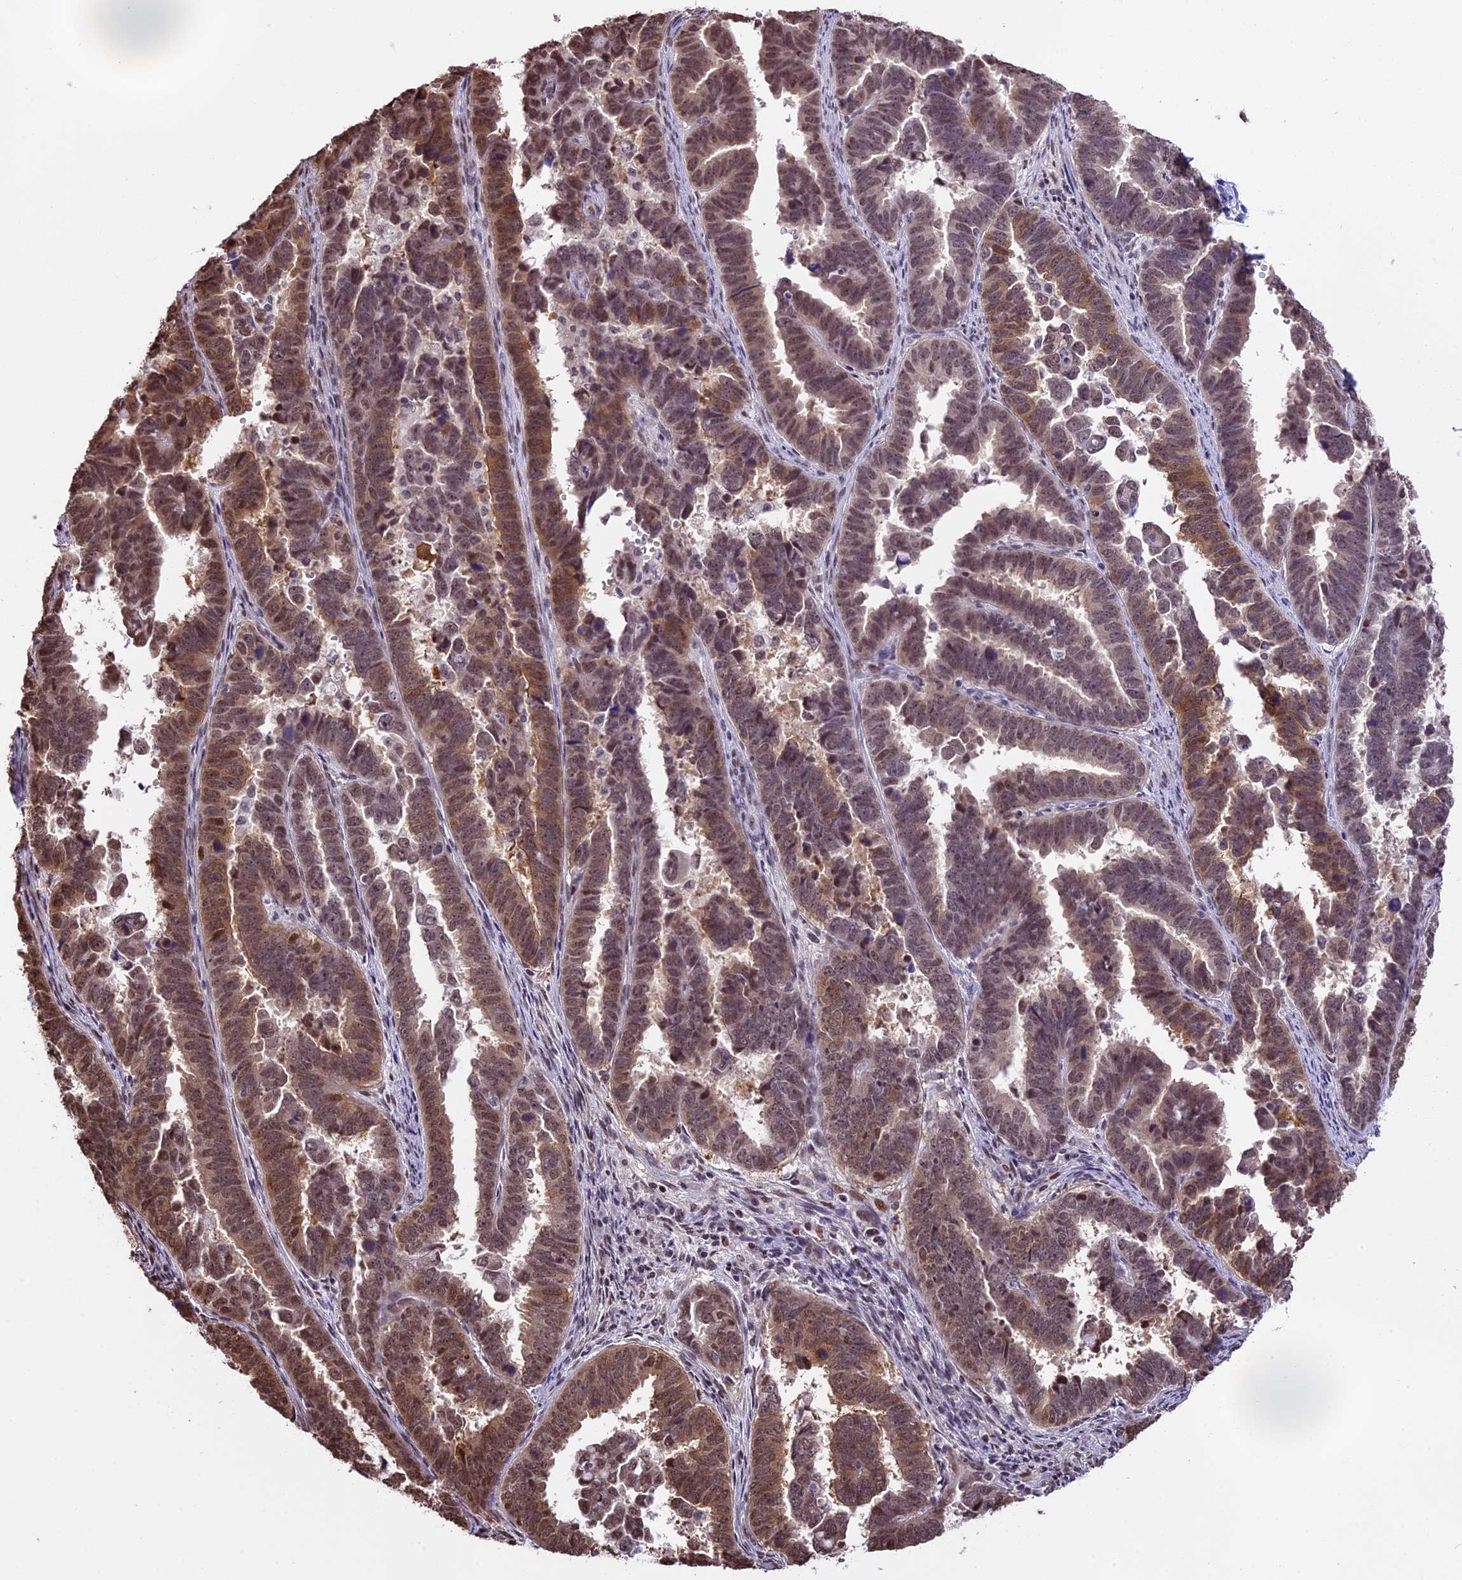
{"staining": {"intensity": "strong", "quantity": ">75%", "location": "cytoplasmic/membranous,nuclear"}, "tissue": "endometrial cancer", "cell_type": "Tumor cells", "image_type": "cancer", "snomed": [{"axis": "morphology", "description": "Adenocarcinoma, NOS"}, {"axis": "topography", "description": "Endometrium"}], "caption": "A high-resolution photomicrograph shows IHC staining of endometrial cancer, which demonstrates strong cytoplasmic/membranous and nuclear expression in approximately >75% of tumor cells.", "gene": "POLR3E", "patient": {"sex": "female", "age": 75}}